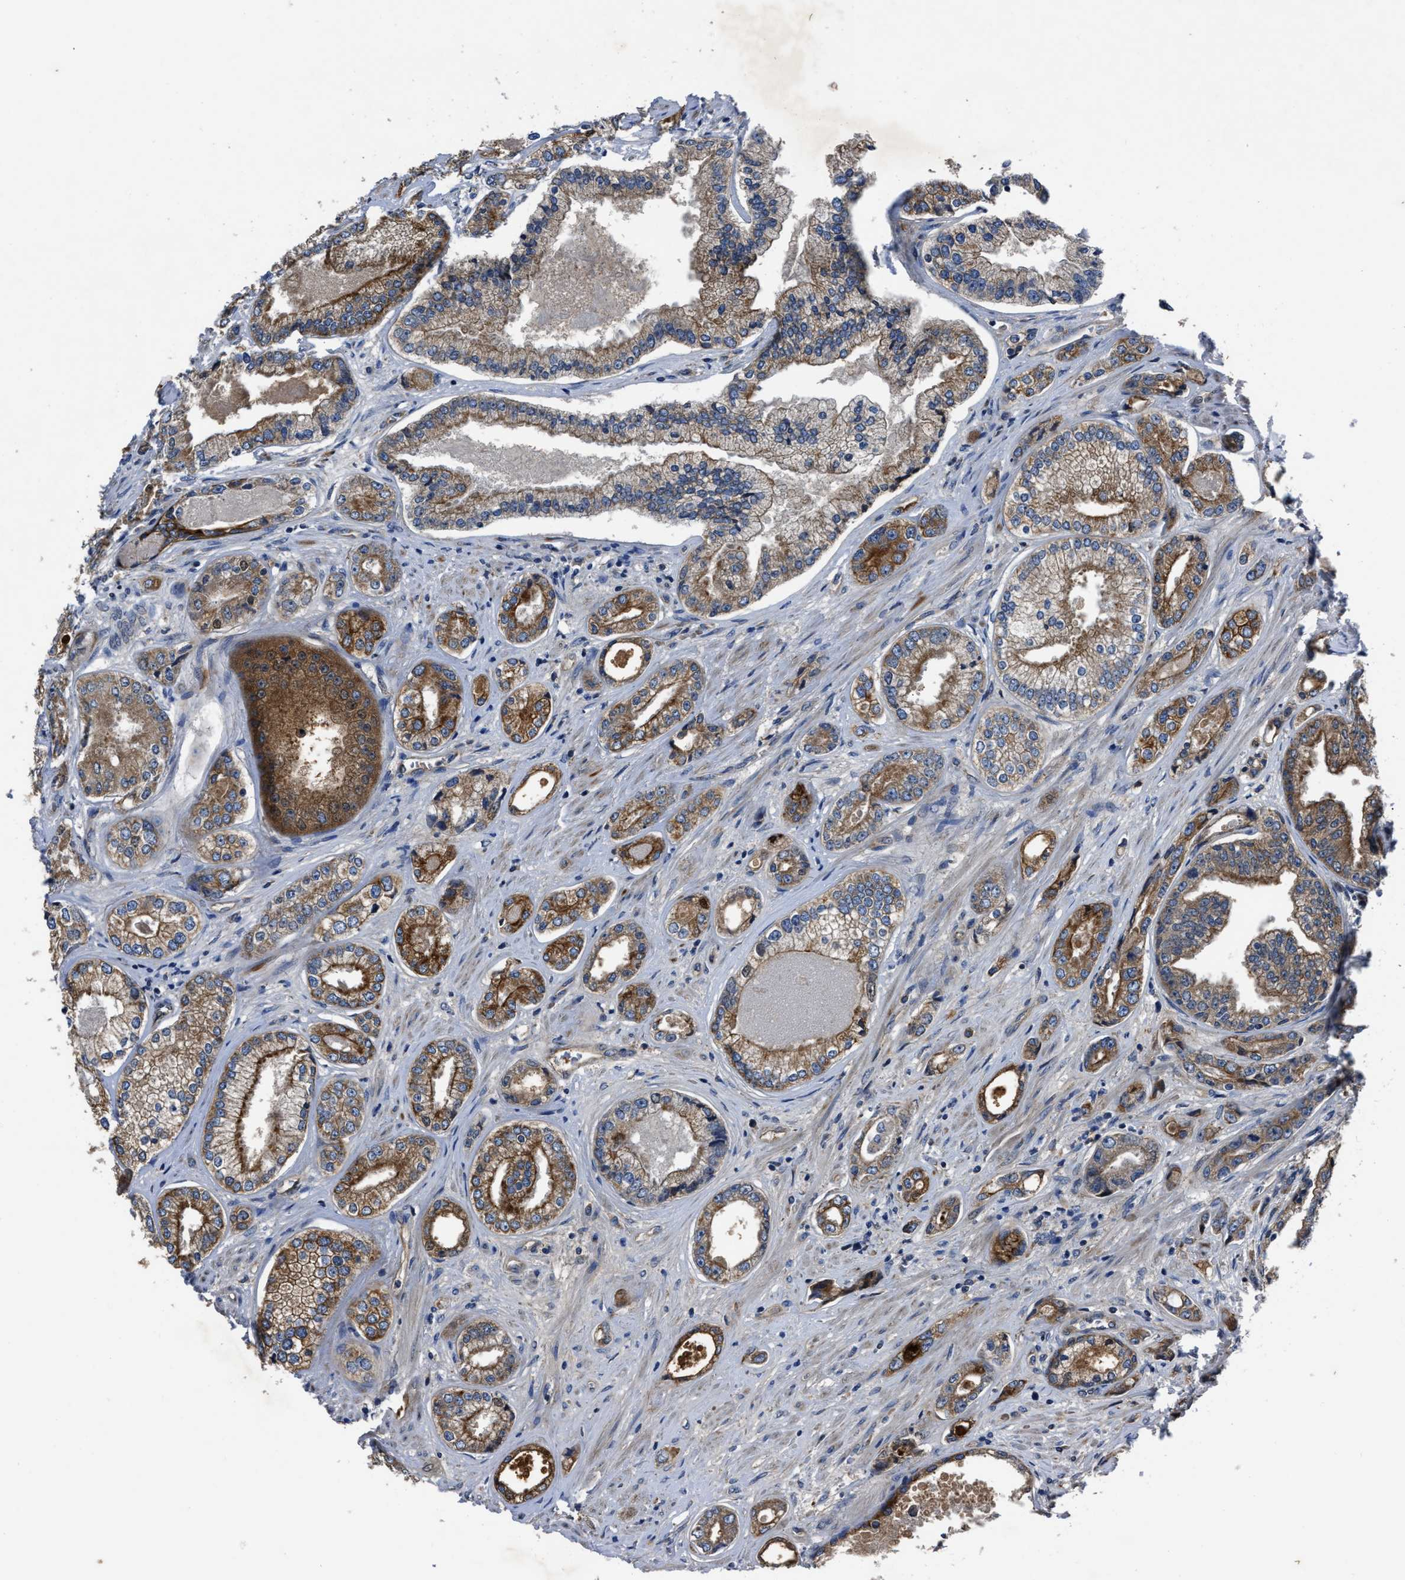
{"staining": {"intensity": "moderate", "quantity": ">75%", "location": "cytoplasmic/membranous"}, "tissue": "prostate cancer", "cell_type": "Tumor cells", "image_type": "cancer", "snomed": [{"axis": "morphology", "description": "Adenocarcinoma, High grade"}, {"axis": "topography", "description": "Prostate"}], "caption": "A histopathology image of adenocarcinoma (high-grade) (prostate) stained for a protein displays moderate cytoplasmic/membranous brown staining in tumor cells. (IHC, brightfield microscopy, high magnification).", "gene": "ERC1", "patient": {"sex": "male", "age": 61}}